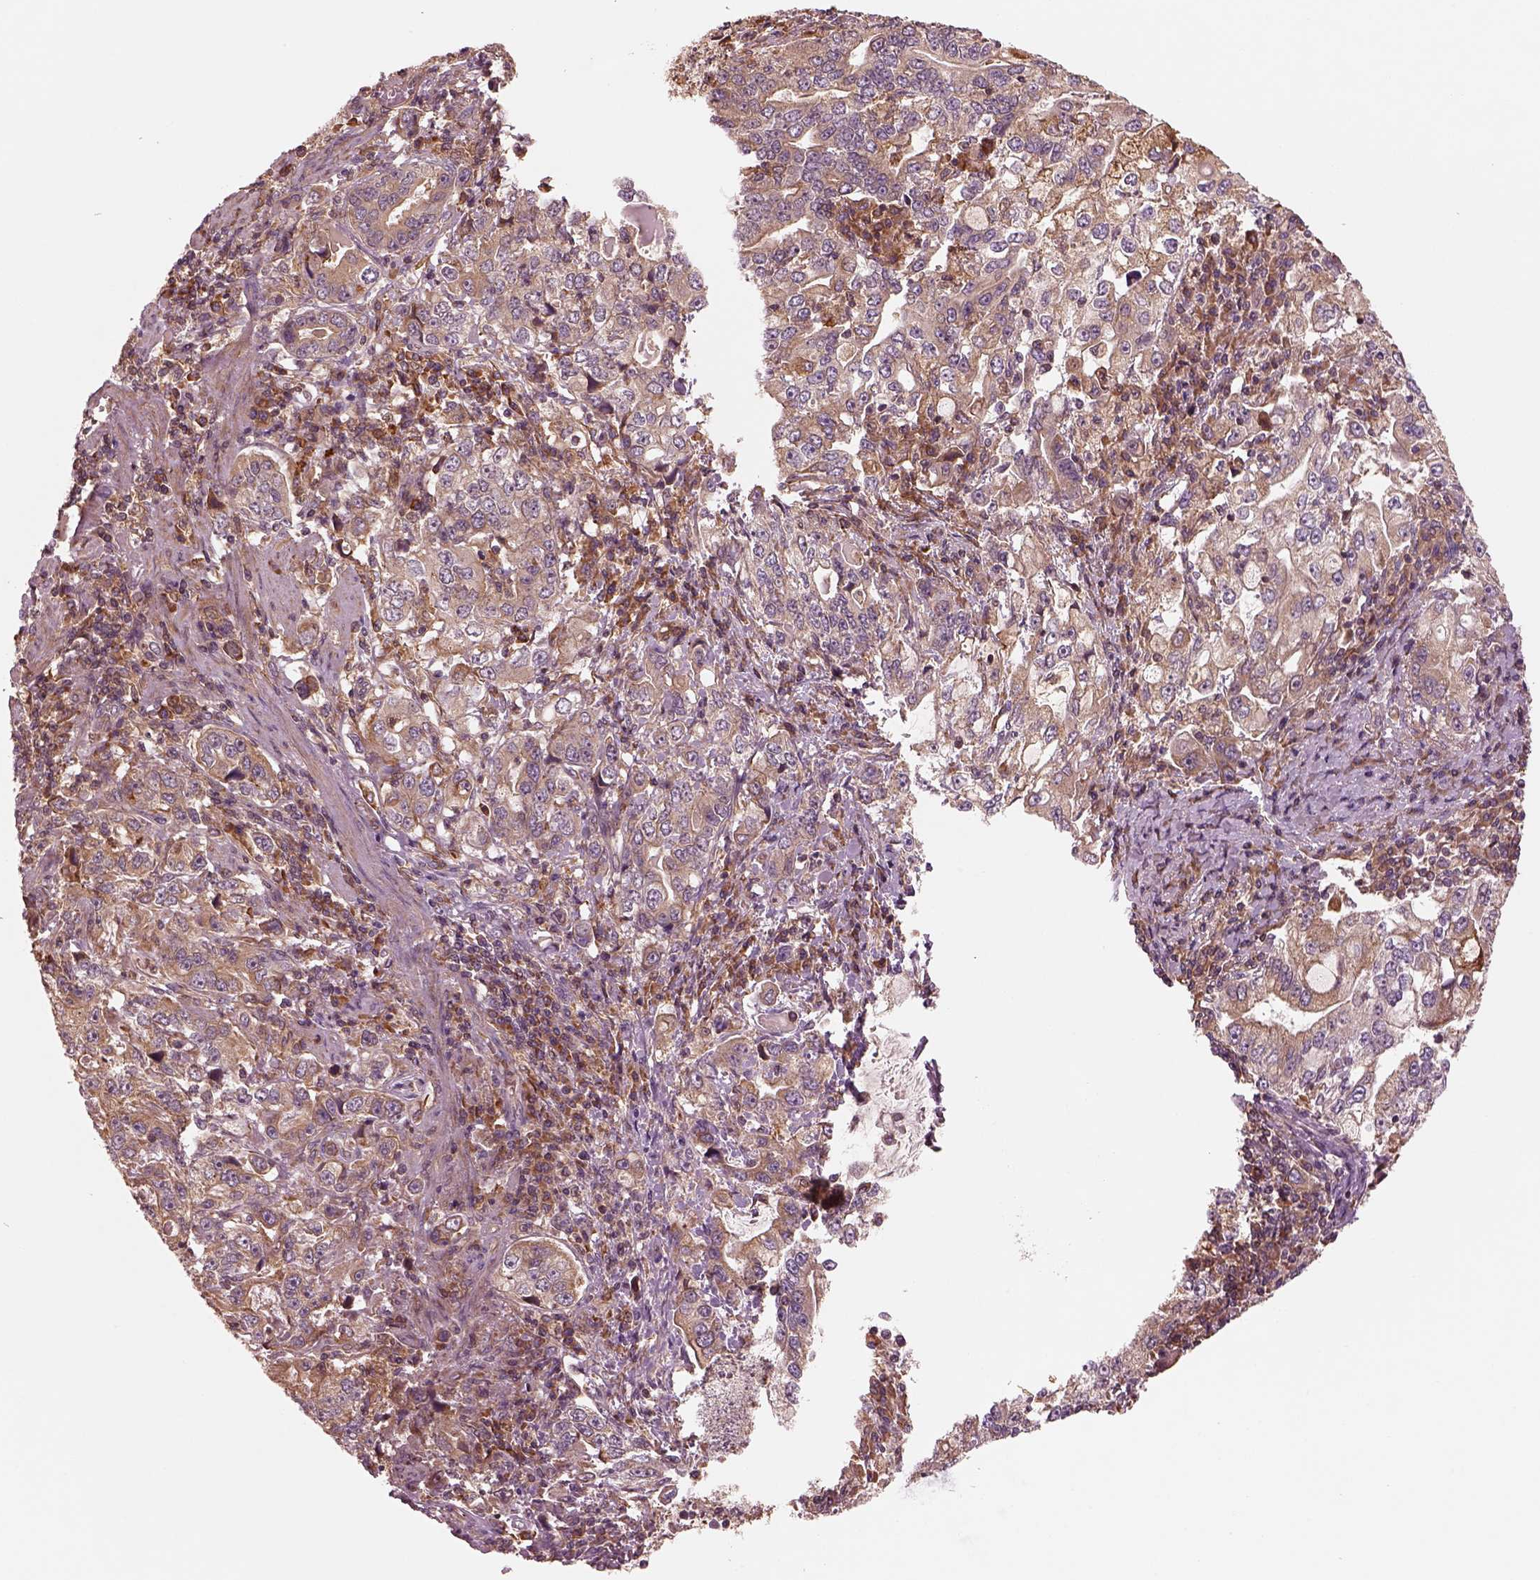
{"staining": {"intensity": "moderate", "quantity": "25%-75%", "location": "cytoplasmic/membranous"}, "tissue": "stomach cancer", "cell_type": "Tumor cells", "image_type": "cancer", "snomed": [{"axis": "morphology", "description": "Adenocarcinoma, NOS"}, {"axis": "topography", "description": "Stomach, lower"}], "caption": "Moderate cytoplasmic/membranous protein positivity is seen in about 25%-75% of tumor cells in adenocarcinoma (stomach). (DAB (3,3'-diaminobenzidine) IHC with brightfield microscopy, high magnification).", "gene": "ASCC2", "patient": {"sex": "female", "age": 72}}